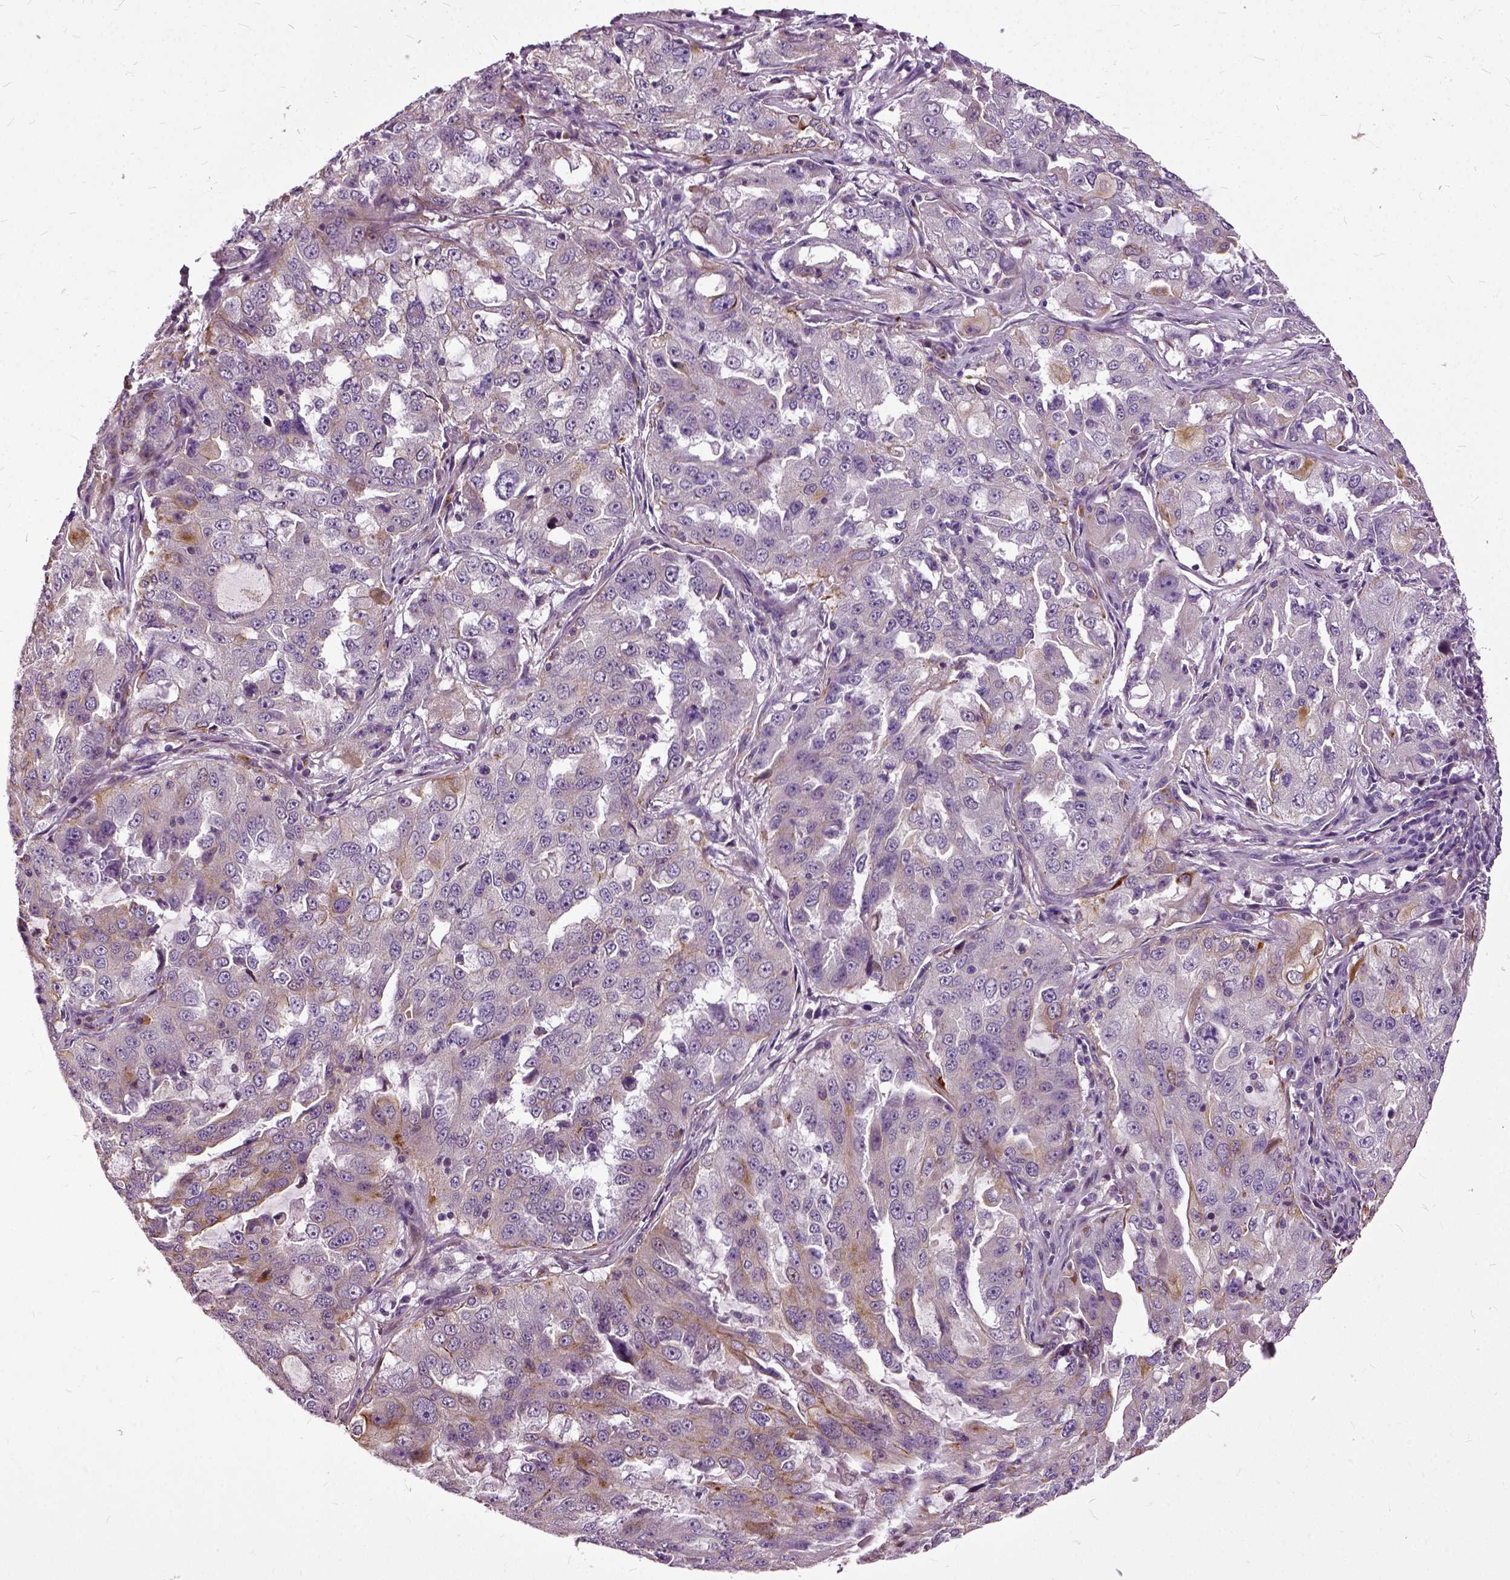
{"staining": {"intensity": "weak", "quantity": "<25%", "location": "cytoplasmic/membranous"}, "tissue": "lung cancer", "cell_type": "Tumor cells", "image_type": "cancer", "snomed": [{"axis": "morphology", "description": "Adenocarcinoma, NOS"}, {"axis": "topography", "description": "Lung"}], "caption": "Immunohistochemistry image of lung cancer stained for a protein (brown), which displays no staining in tumor cells.", "gene": "ILRUN", "patient": {"sex": "female", "age": 61}}